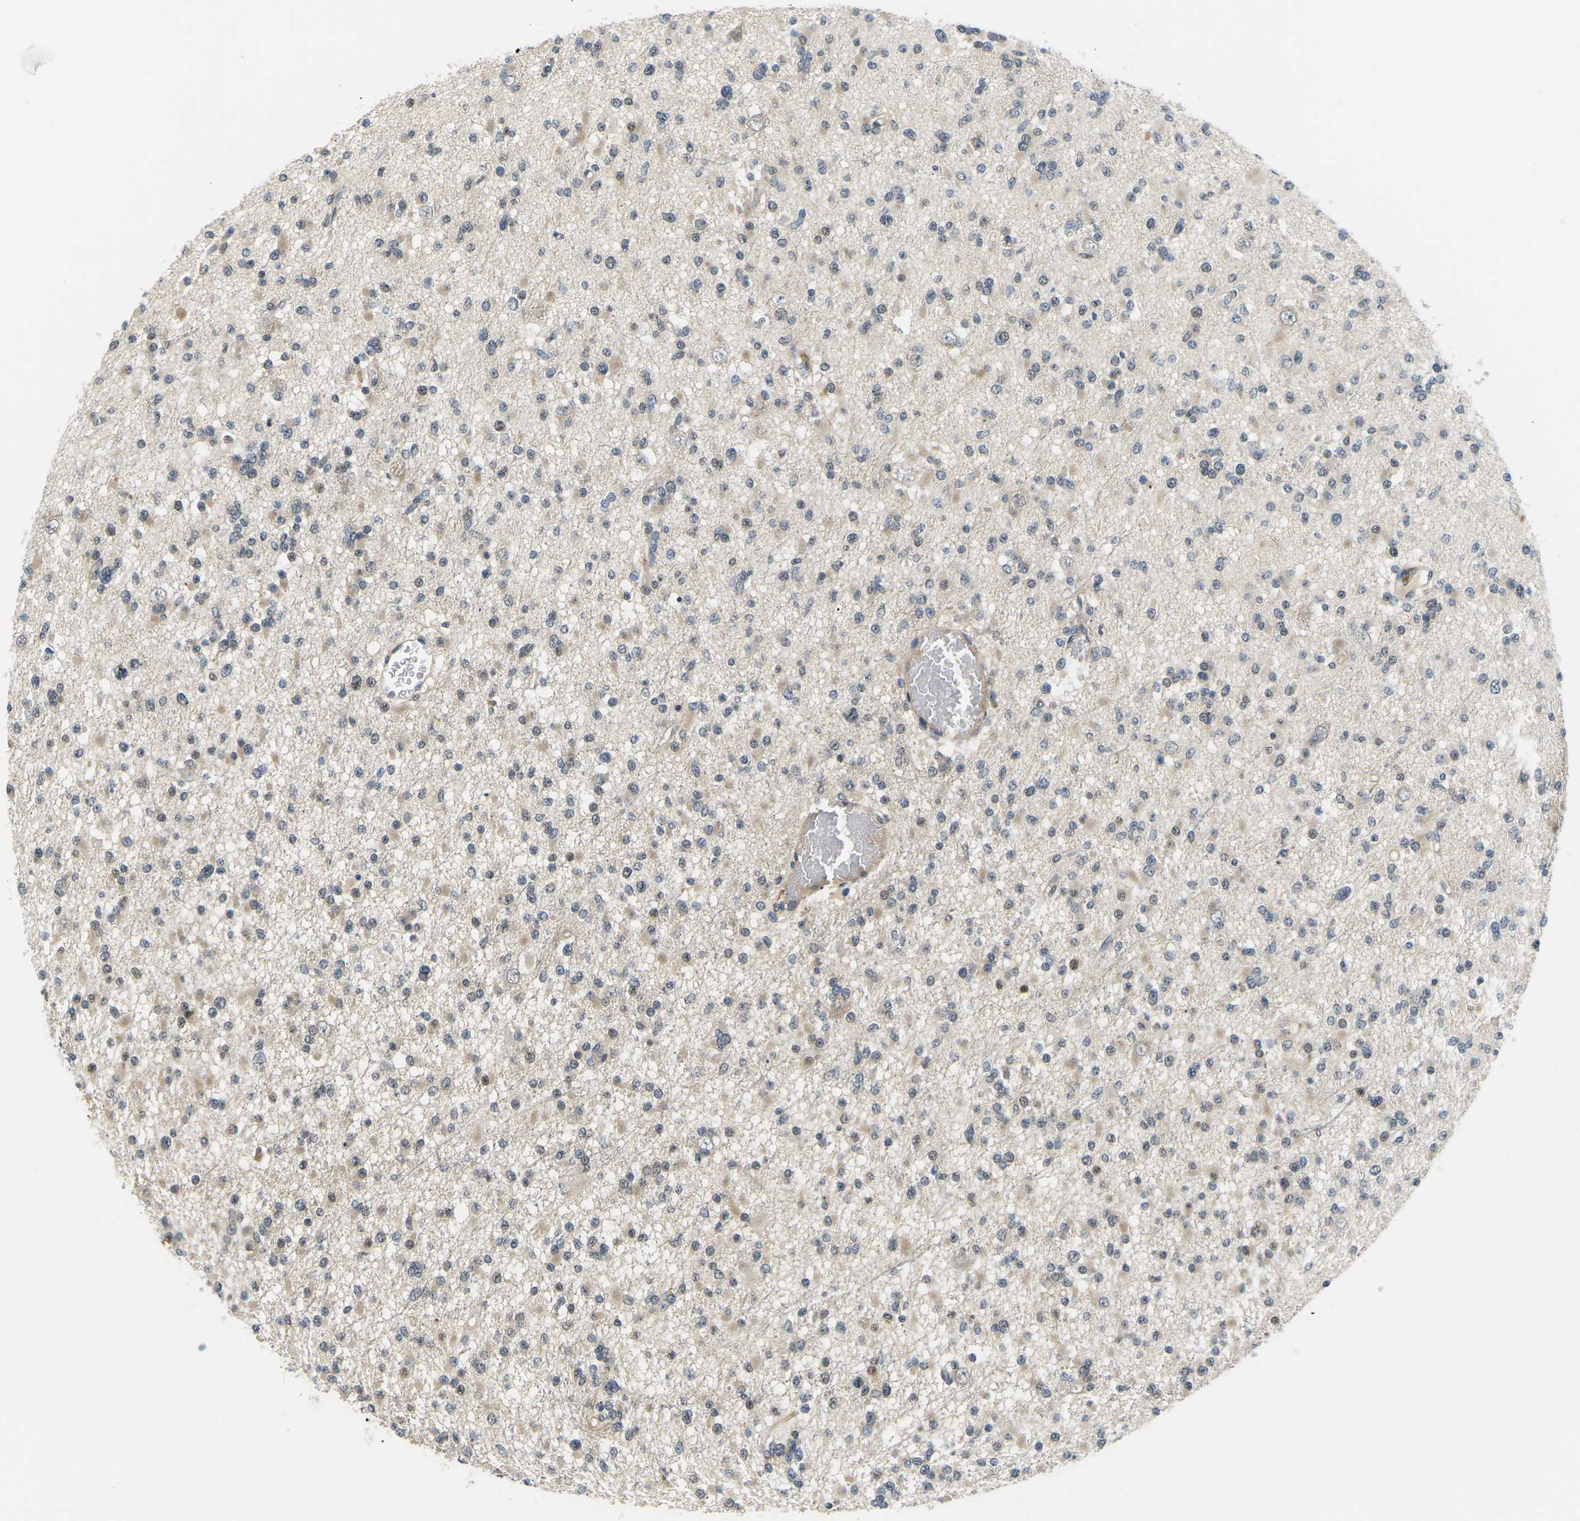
{"staining": {"intensity": "weak", "quantity": "<25%", "location": "cytoplasmic/membranous,nuclear"}, "tissue": "glioma", "cell_type": "Tumor cells", "image_type": "cancer", "snomed": [{"axis": "morphology", "description": "Glioma, malignant, Low grade"}, {"axis": "topography", "description": "Brain"}], "caption": "There is no significant positivity in tumor cells of malignant glioma (low-grade). The staining is performed using DAB brown chromogen with nuclei counter-stained in using hematoxylin.", "gene": "ERBB4", "patient": {"sex": "female", "age": 22}}